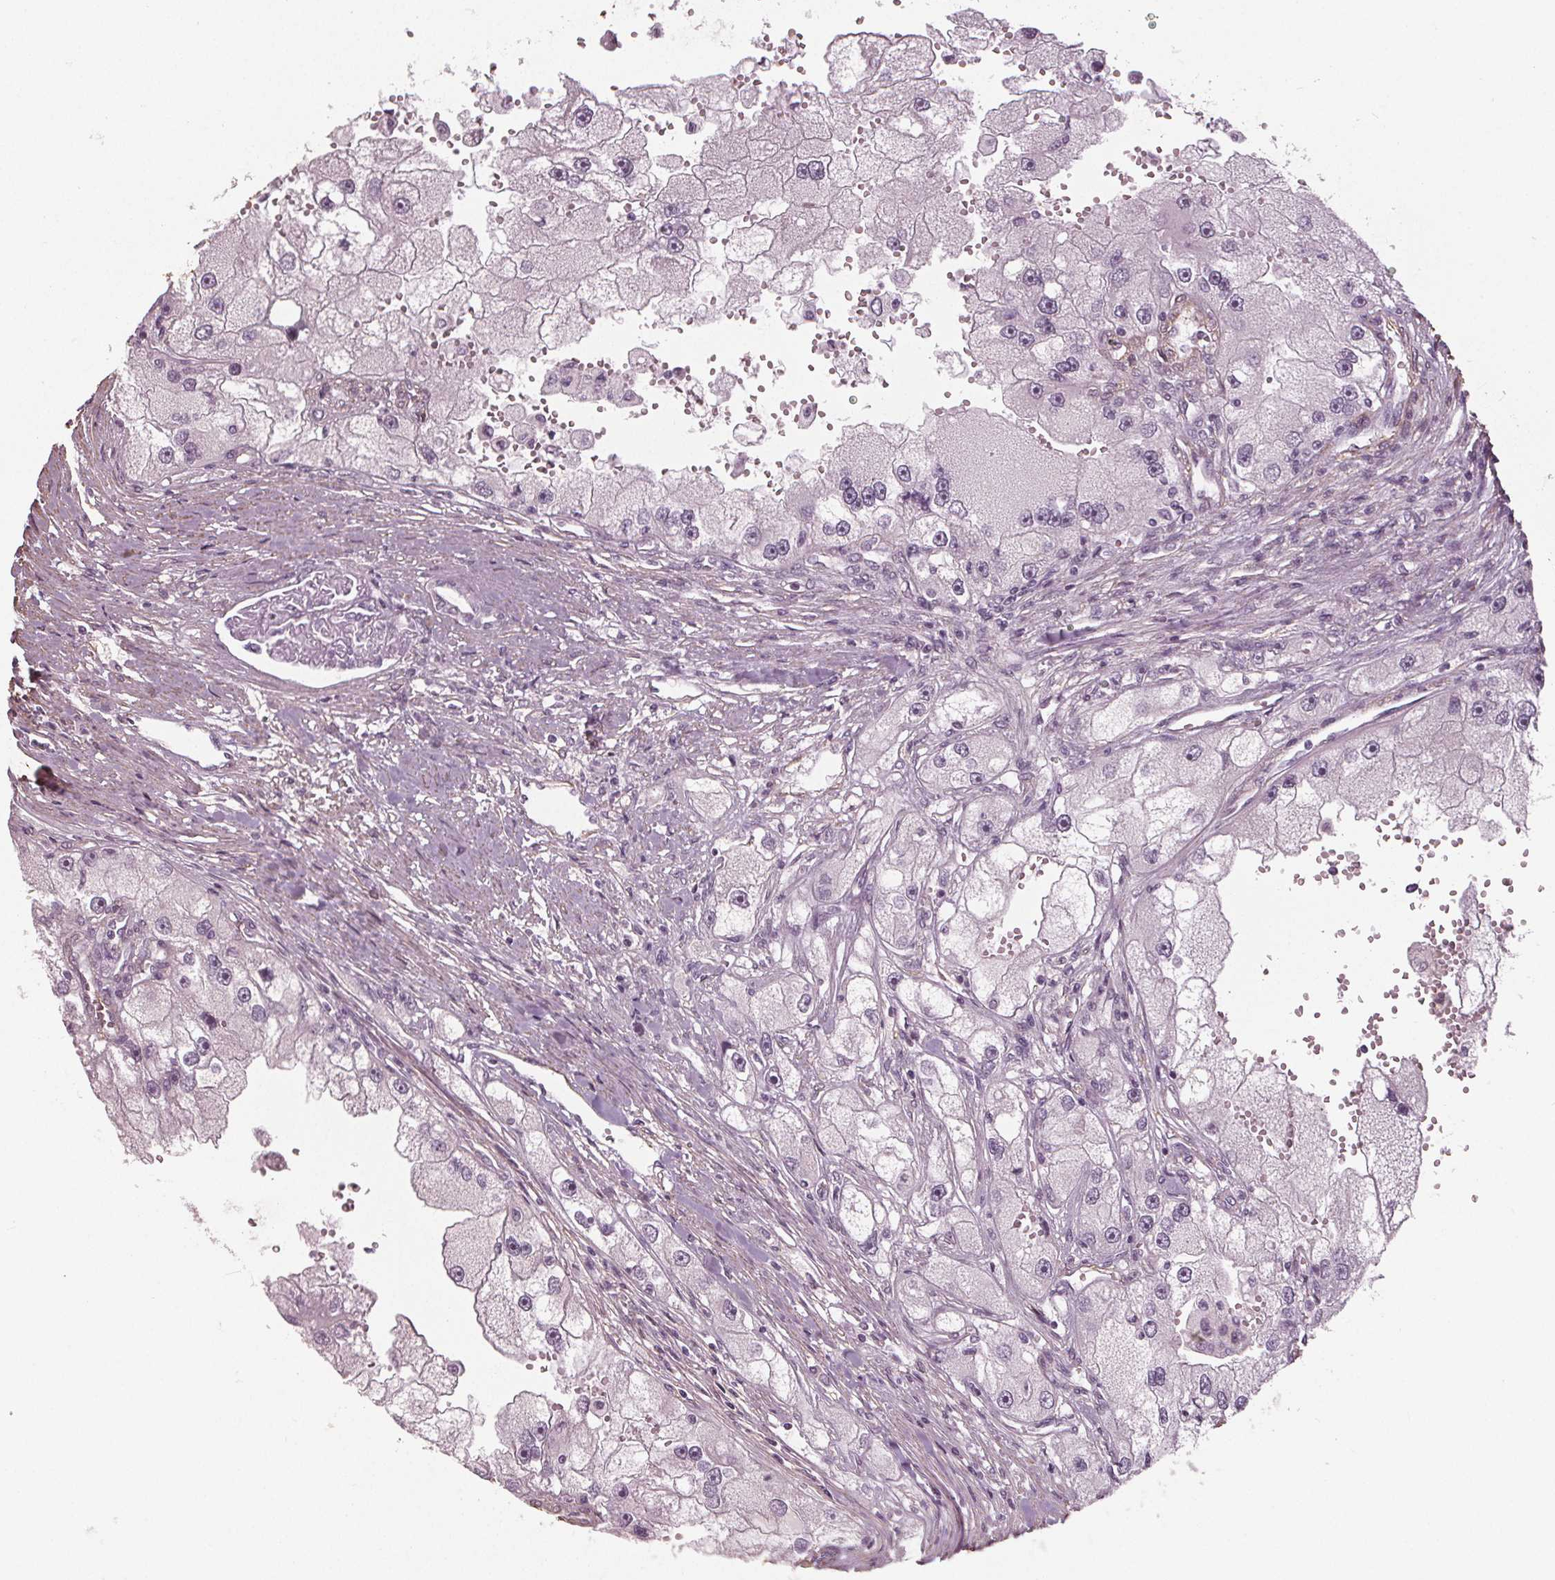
{"staining": {"intensity": "weak", "quantity": "<25%", "location": "nuclear"}, "tissue": "renal cancer", "cell_type": "Tumor cells", "image_type": "cancer", "snomed": [{"axis": "morphology", "description": "Adenocarcinoma, NOS"}, {"axis": "topography", "description": "Kidney"}], "caption": "This photomicrograph is of renal cancer stained with IHC to label a protein in brown with the nuclei are counter-stained blue. There is no positivity in tumor cells.", "gene": "PKP1", "patient": {"sex": "male", "age": 63}}